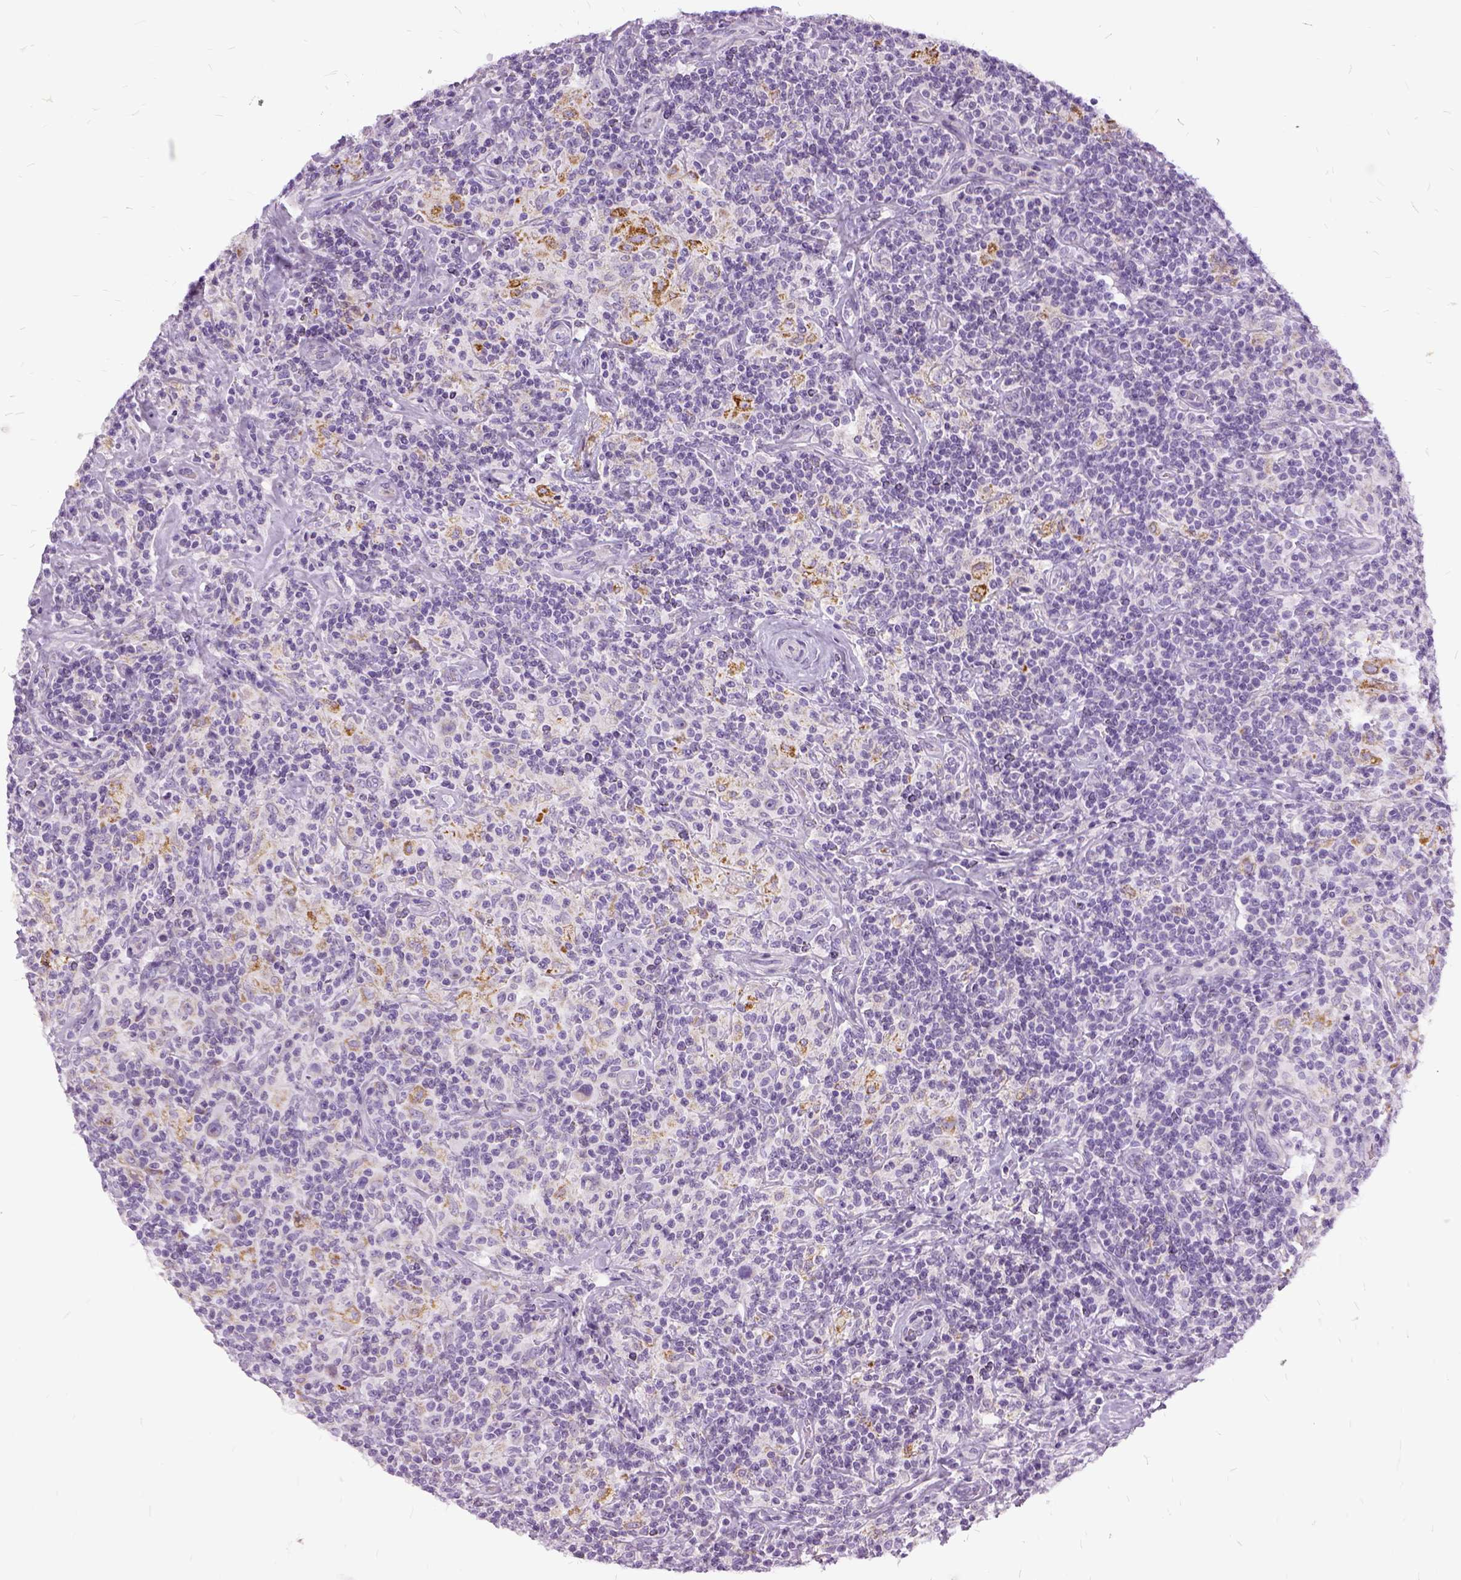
{"staining": {"intensity": "weak", "quantity": "<25%", "location": "cytoplasmic/membranous"}, "tissue": "lymphoma", "cell_type": "Tumor cells", "image_type": "cancer", "snomed": [{"axis": "morphology", "description": "Hodgkin's disease, NOS"}, {"axis": "topography", "description": "Lymph node"}], "caption": "Micrograph shows no significant protein staining in tumor cells of lymphoma.", "gene": "FDX1", "patient": {"sex": "male", "age": 70}}